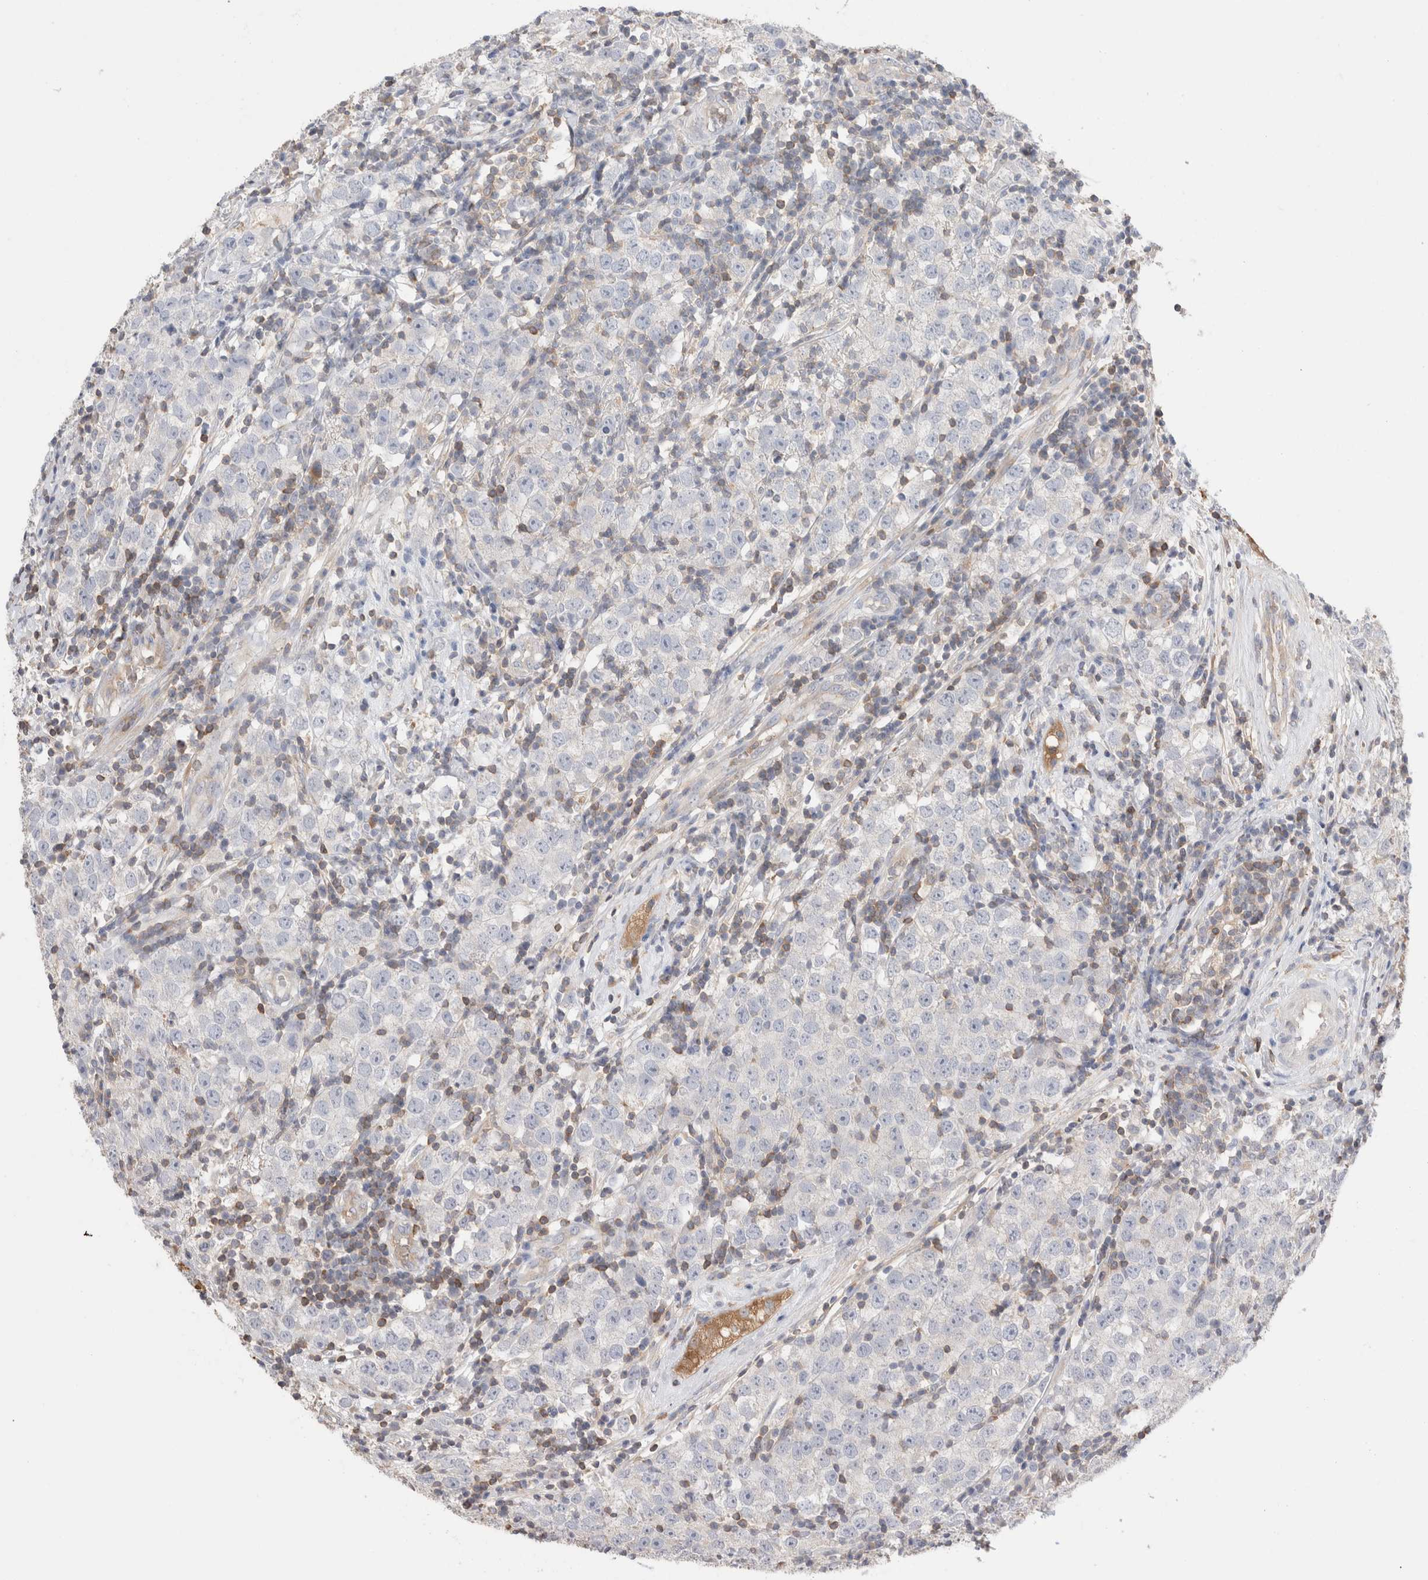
{"staining": {"intensity": "negative", "quantity": "none", "location": "none"}, "tissue": "testis cancer", "cell_type": "Tumor cells", "image_type": "cancer", "snomed": [{"axis": "morphology", "description": "Seminoma, NOS"}, {"axis": "morphology", "description": "Carcinoma, Embryonal, NOS"}, {"axis": "topography", "description": "Testis"}], "caption": "Immunohistochemistry of human testis cancer (embryonal carcinoma) exhibits no staining in tumor cells.", "gene": "CAPN2", "patient": {"sex": "male", "age": 28}}